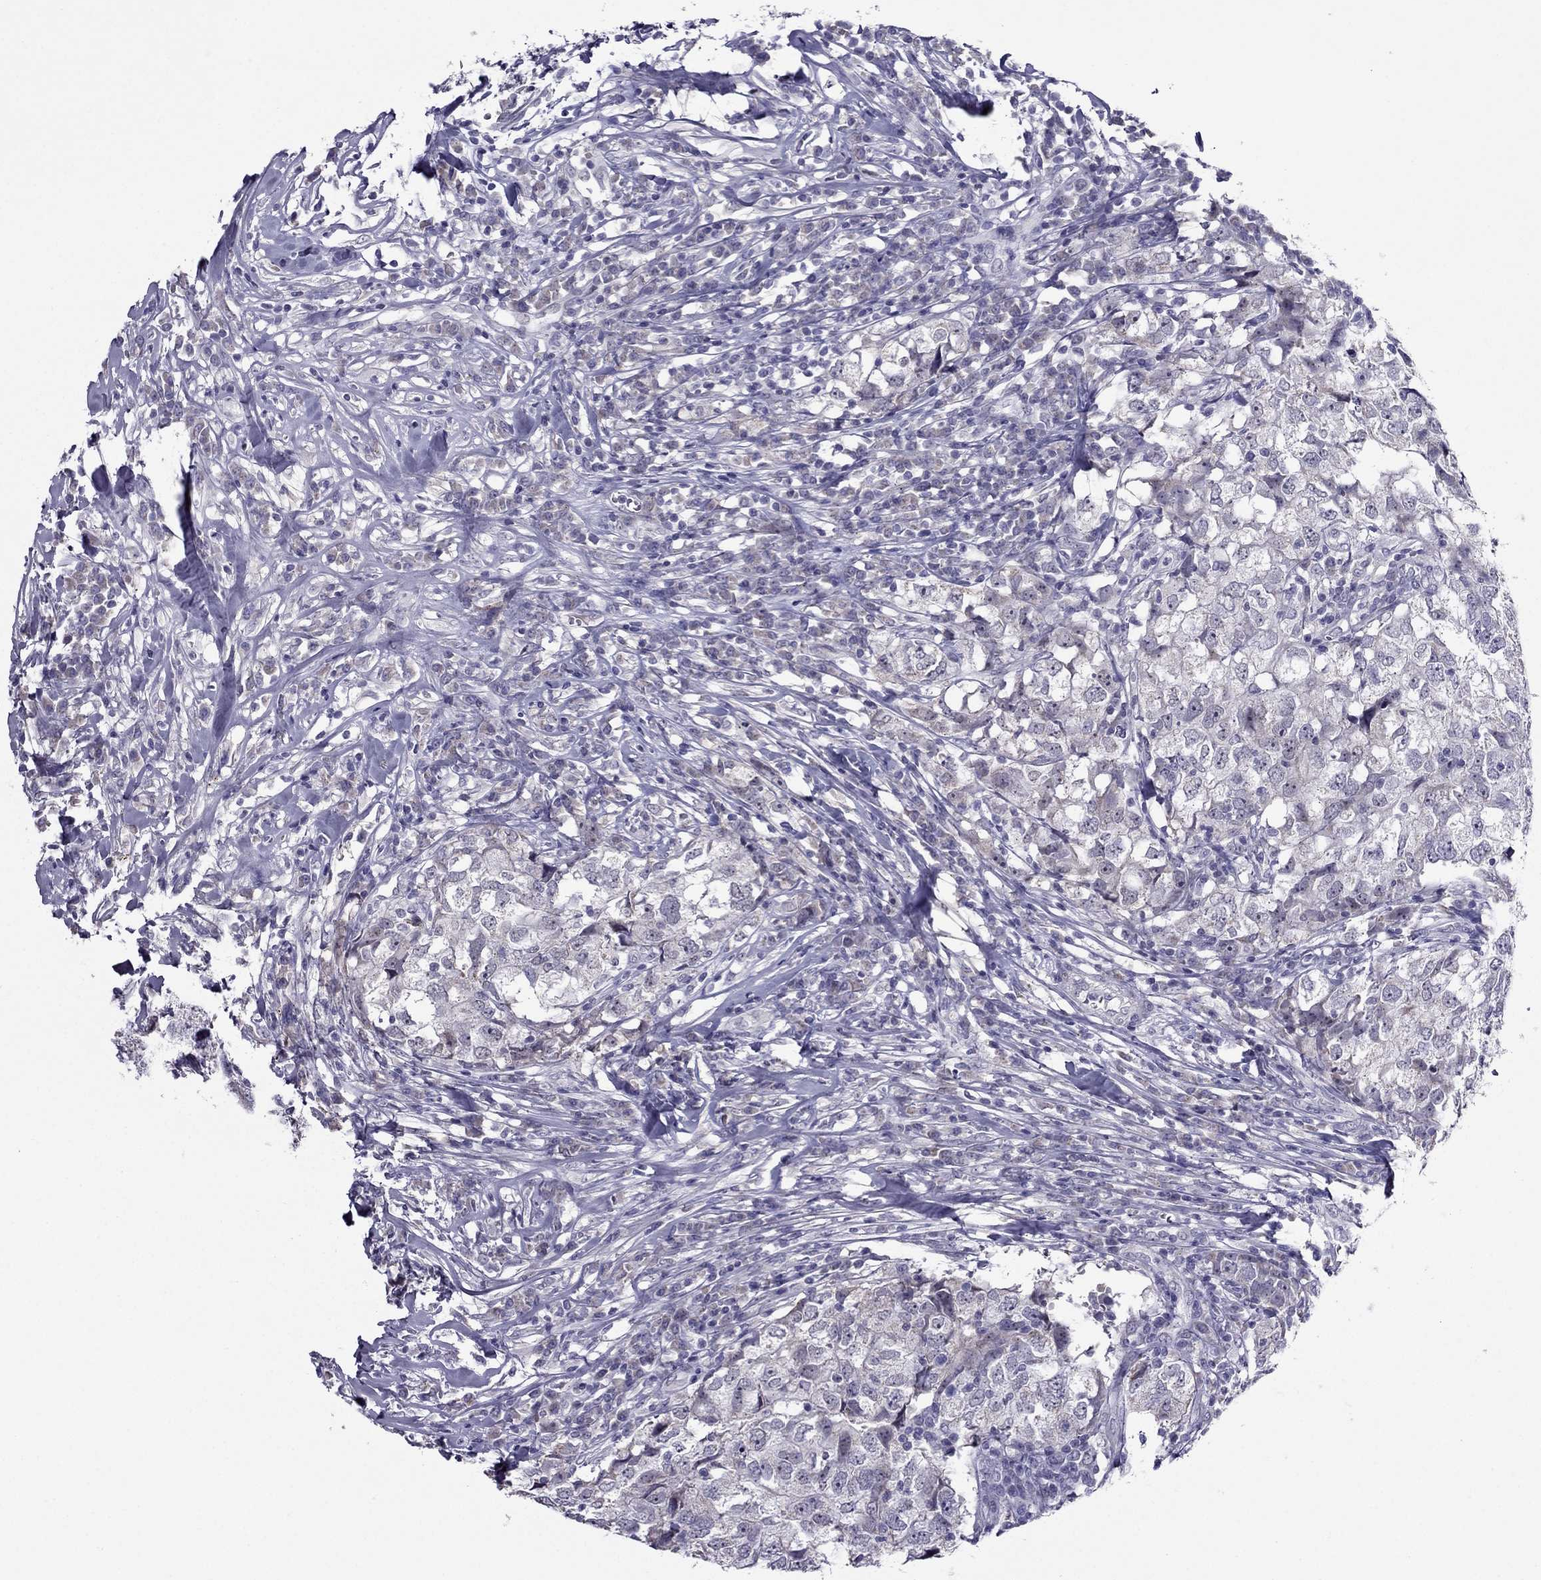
{"staining": {"intensity": "negative", "quantity": "none", "location": "none"}, "tissue": "breast cancer", "cell_type": "Tumor cells", "image_type": "cancer", "snomed": [{"axis": "morphology", "description": "Duct carcinoma"}, {"axis": "topography", "description": "Breast"}], "caption": "Breast intraductal carcinoma was stained to show a protein in brown. There is no significant positivity in tumor cells. (Stains: DAB (3,3'-diaminobenzidine) immunohistochemistry with hematoxylin counter stain, Microscopy: brightfield microscopy at high magnification).", "gene": "MYBPH", "patient": {"sex": "female", "age": 30}}